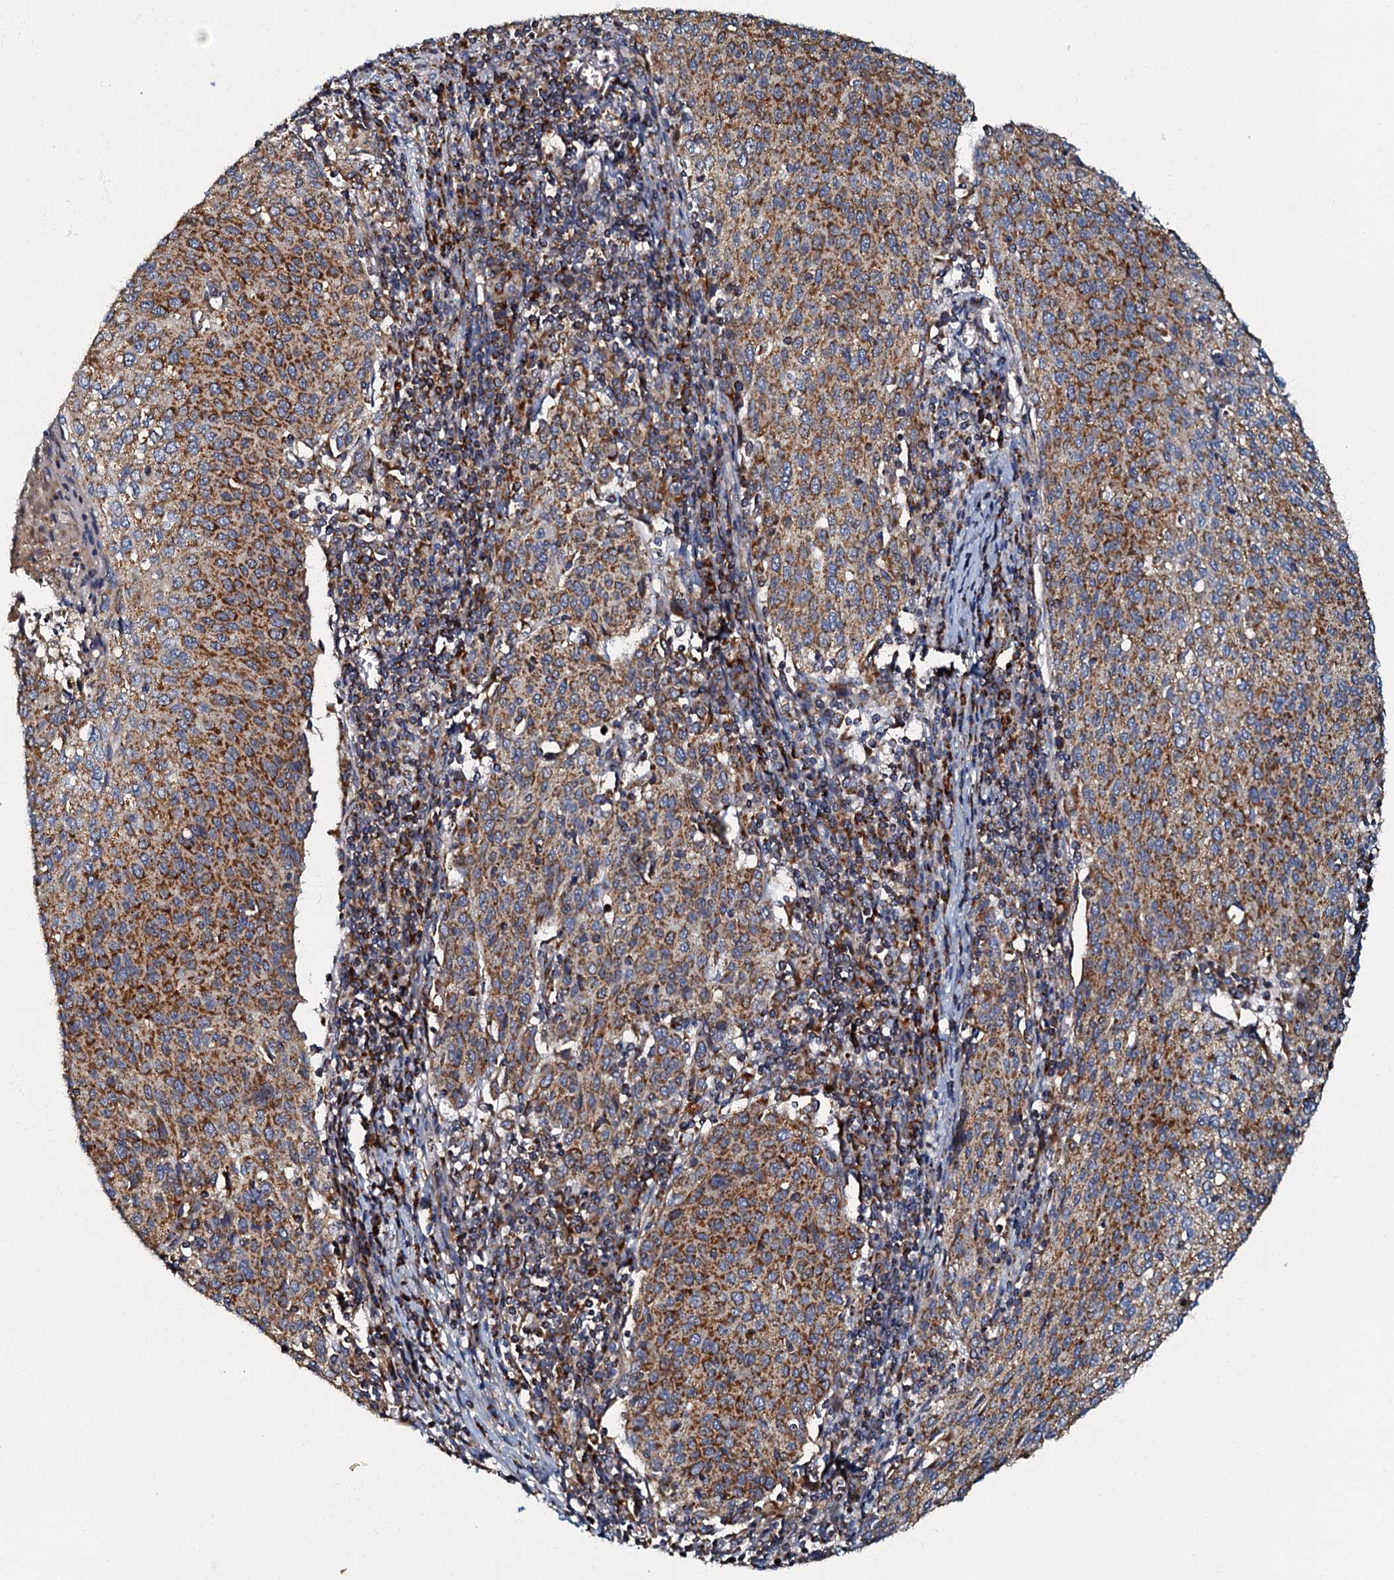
{"staining": {"intensity": "strong", "quantity": ">75%", "location": "cytoplasmic/membranous"}, "tissue": "cervical cancer", "cell_type": "Tumor cells", "image_type": "cancer", "snomed": [{"axis": "morphology", "description": "Squamous cell carcinoma, NOS"}, {"axis": "topography", "description": "Cervix"}], "caption": "Cervical cancer was stained to show a protein in brown. There is high levels of strong cytoplasmic/membranous expression in approximately >75% of tumor cells. The staining was performed using DAB, with brown indicating positive protein expression. Nuclei are stained blue with hematoxylin.", "gene": "NDUFA12", "patient": {"sex": "female", "age": 46}}